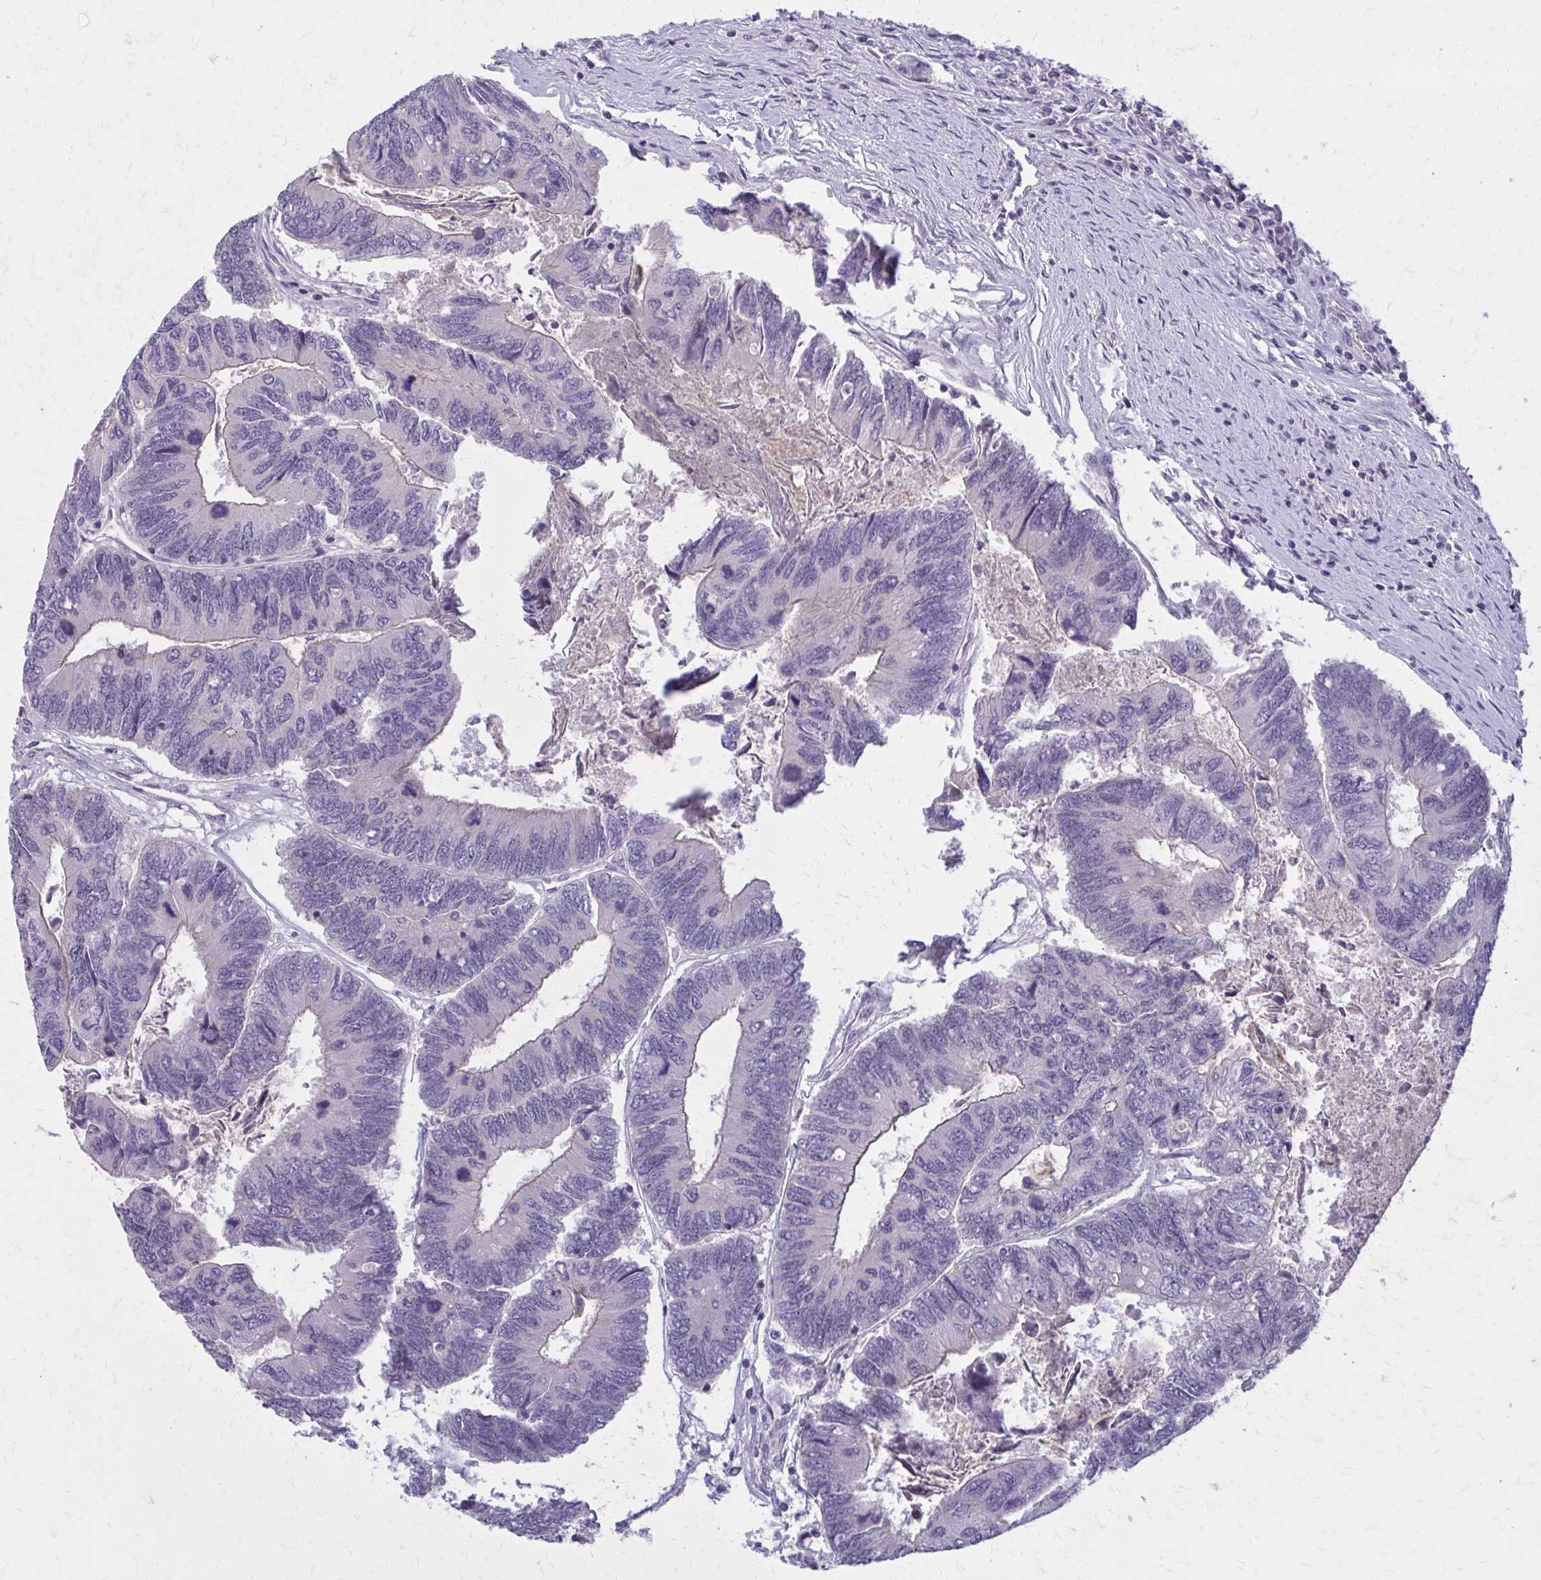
{"staining": {"intensity": "negative", "quantity": "none", "location": "none"}, "tissue": "colorectal cancer", "cell_type": "Tumor cells", "image_type": "cancer", "snomed": [{"axis": "morphology", "description": "Adenocarcinoma, NOS"}, {"axis": "topography", "description": "Colon"}], "caption": "Colorectal cancer (adenocarcinoma) was stained to show a protein in brown. There is no significant staining in tumor cells. (DAB (3,3'-diaminobenzidine) immunohistochemistry, high magnification).", "gene": "OR4A47", "patient": {"sex": "female", "age": 67}}